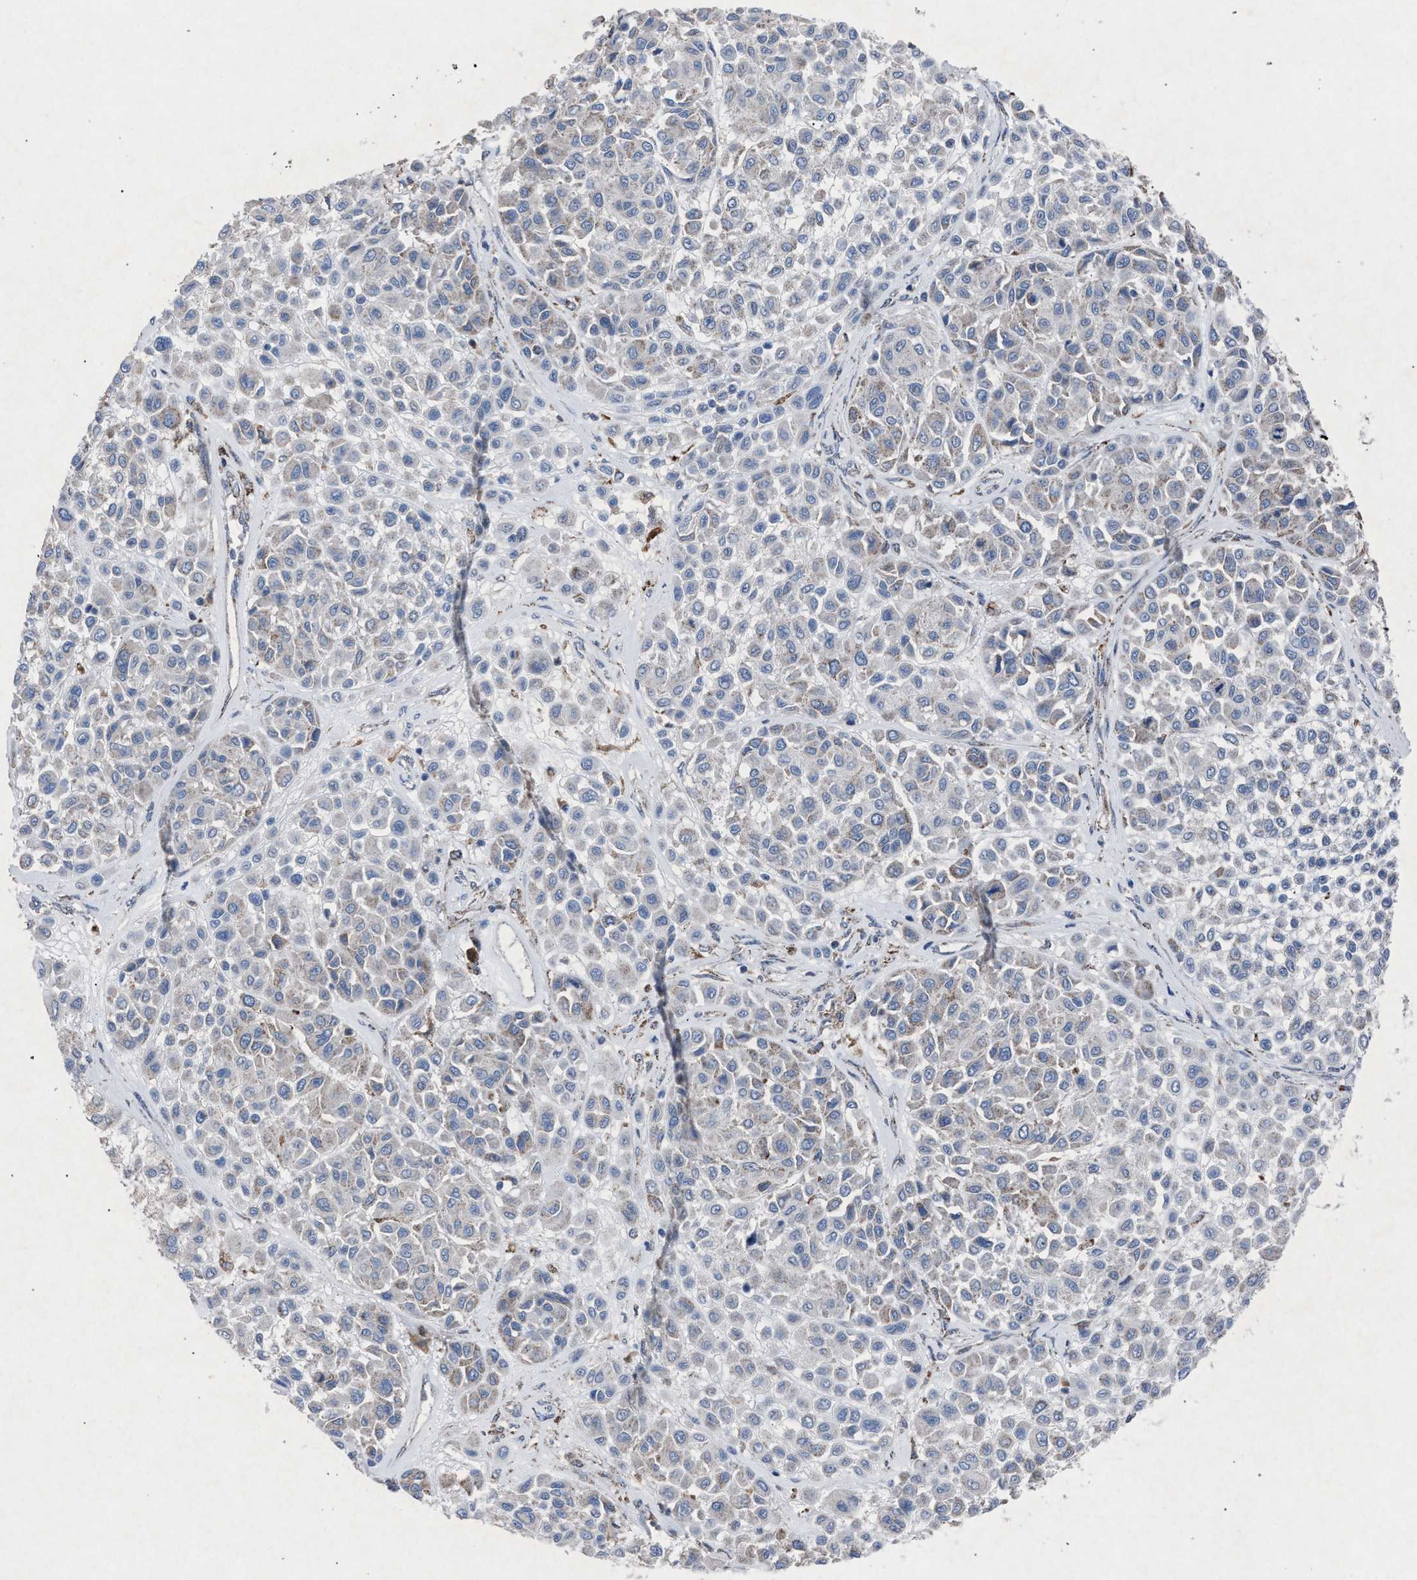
{"staining": {"intensity": "negative", "quantity": "none", "location": "none"}, "tissue": "melanoma", "cell_type": "Tumor cells", "image_type": "cancer", "snomed": [{"axis": "morphology", "description": "Malignant melanoma, Metastatic site"}, {"axis": "topography", "description": "Soft tissue"}], "caption": "Immunohistochemistry (IHC) of malignant melanoma (metastatic site) exhibits no staining in tumor cells.", "gene": "HSD17B4", "patient": {"sex": "male", "age": 41}}